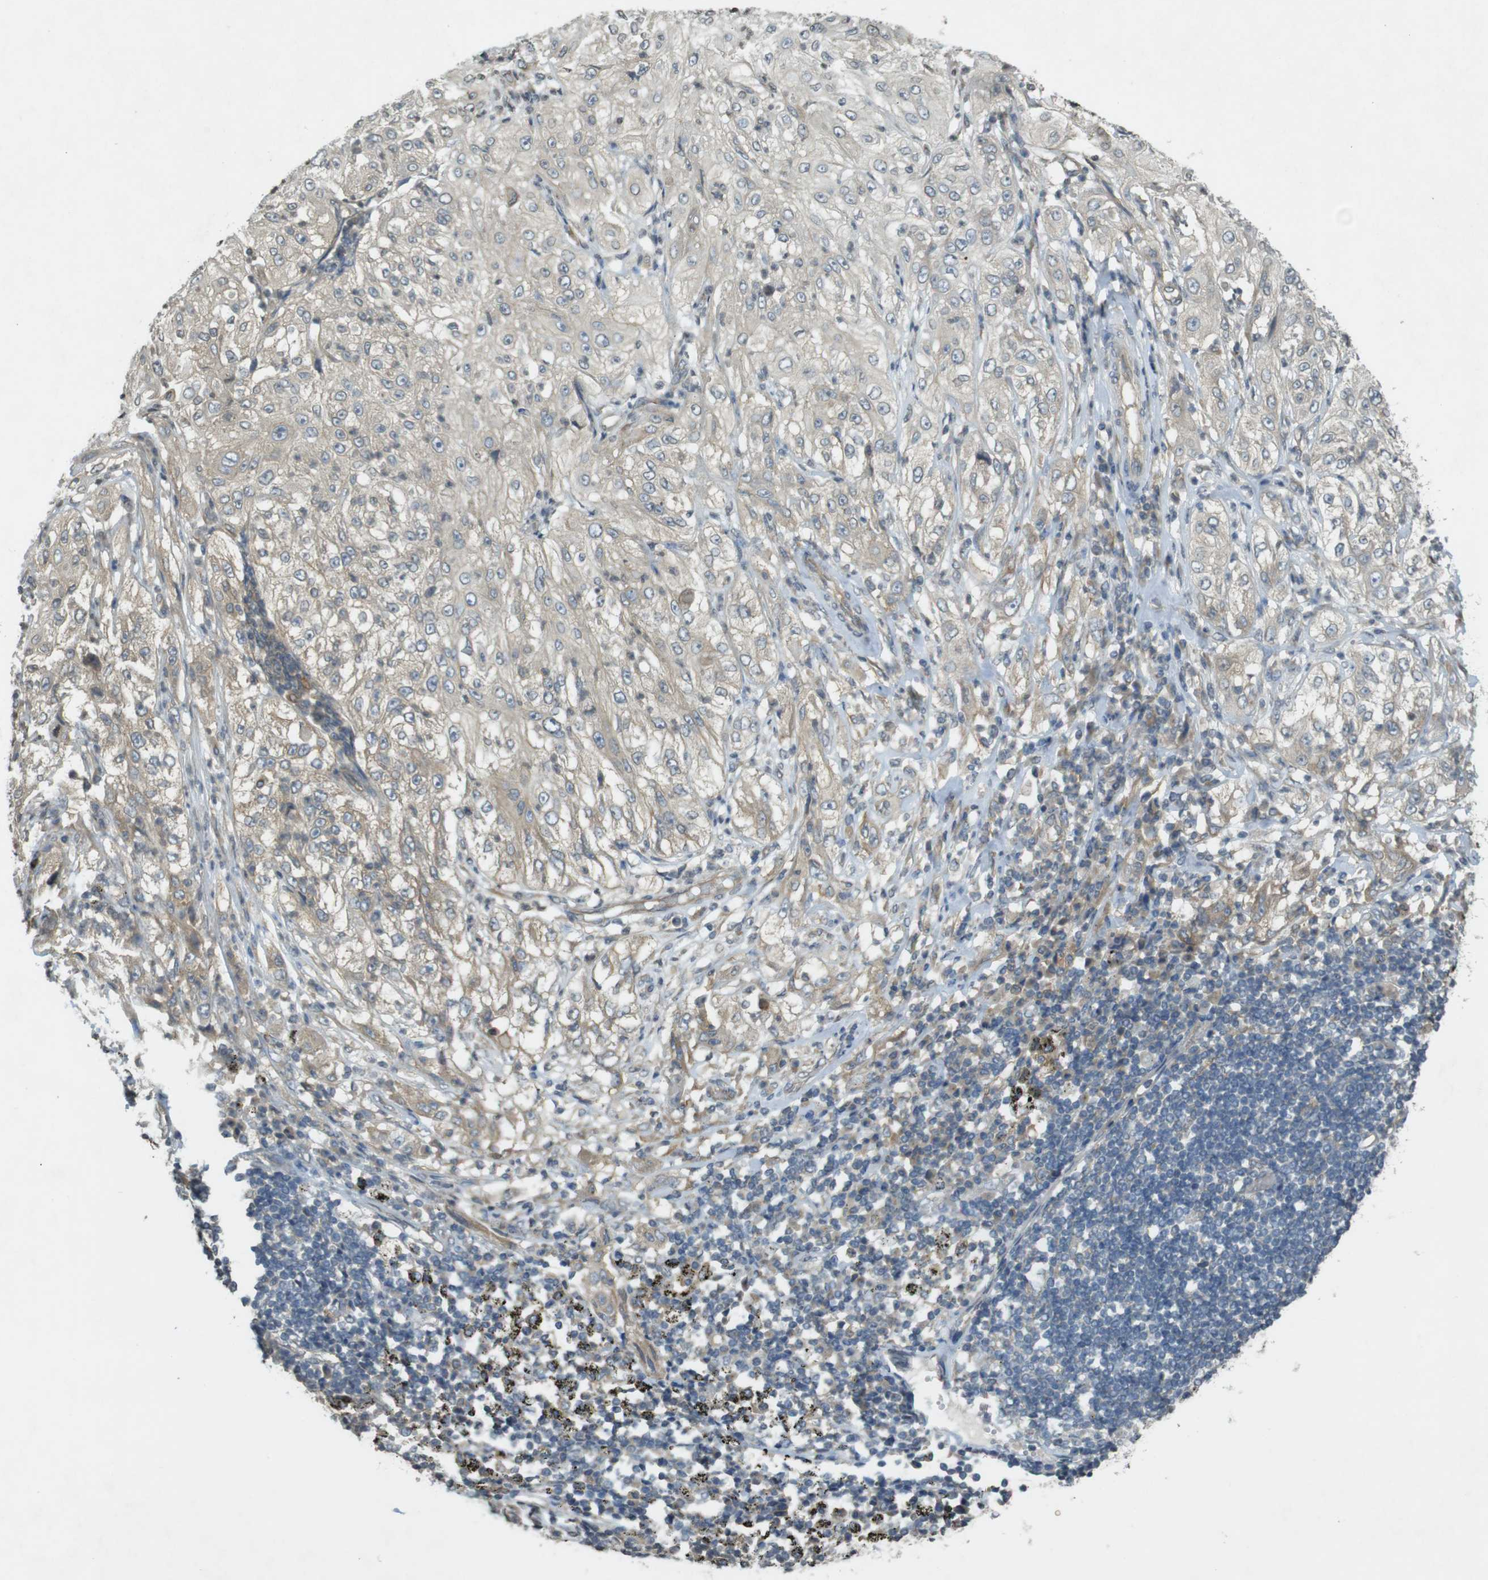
{"staining": {"intensity": "weak", "quantity": ">75%", "location": "cytoplasmic/membranous"}, "tissue": "lung cancer", "cell_type": "Tumor cells", "image_type": "cancer", "snomed": [{"axis": "morphology", "description": "Inflammation, NOS"}, {"axis": "morphology", "description": "Squamous cell carcinoma, NOS"}, {"axis": "topography", "description": "Lymph node"}, {"axis": "topography", "description": "Soft tissue"}, {"axis": "topography", "description": "Lung"}], "caption": "Human lung squamous cell carcinoma stained with a protein marker displays weak staining in tumor cells.", "gene": "KIF5B", "patient": {"sex": "male", "age": 66}}